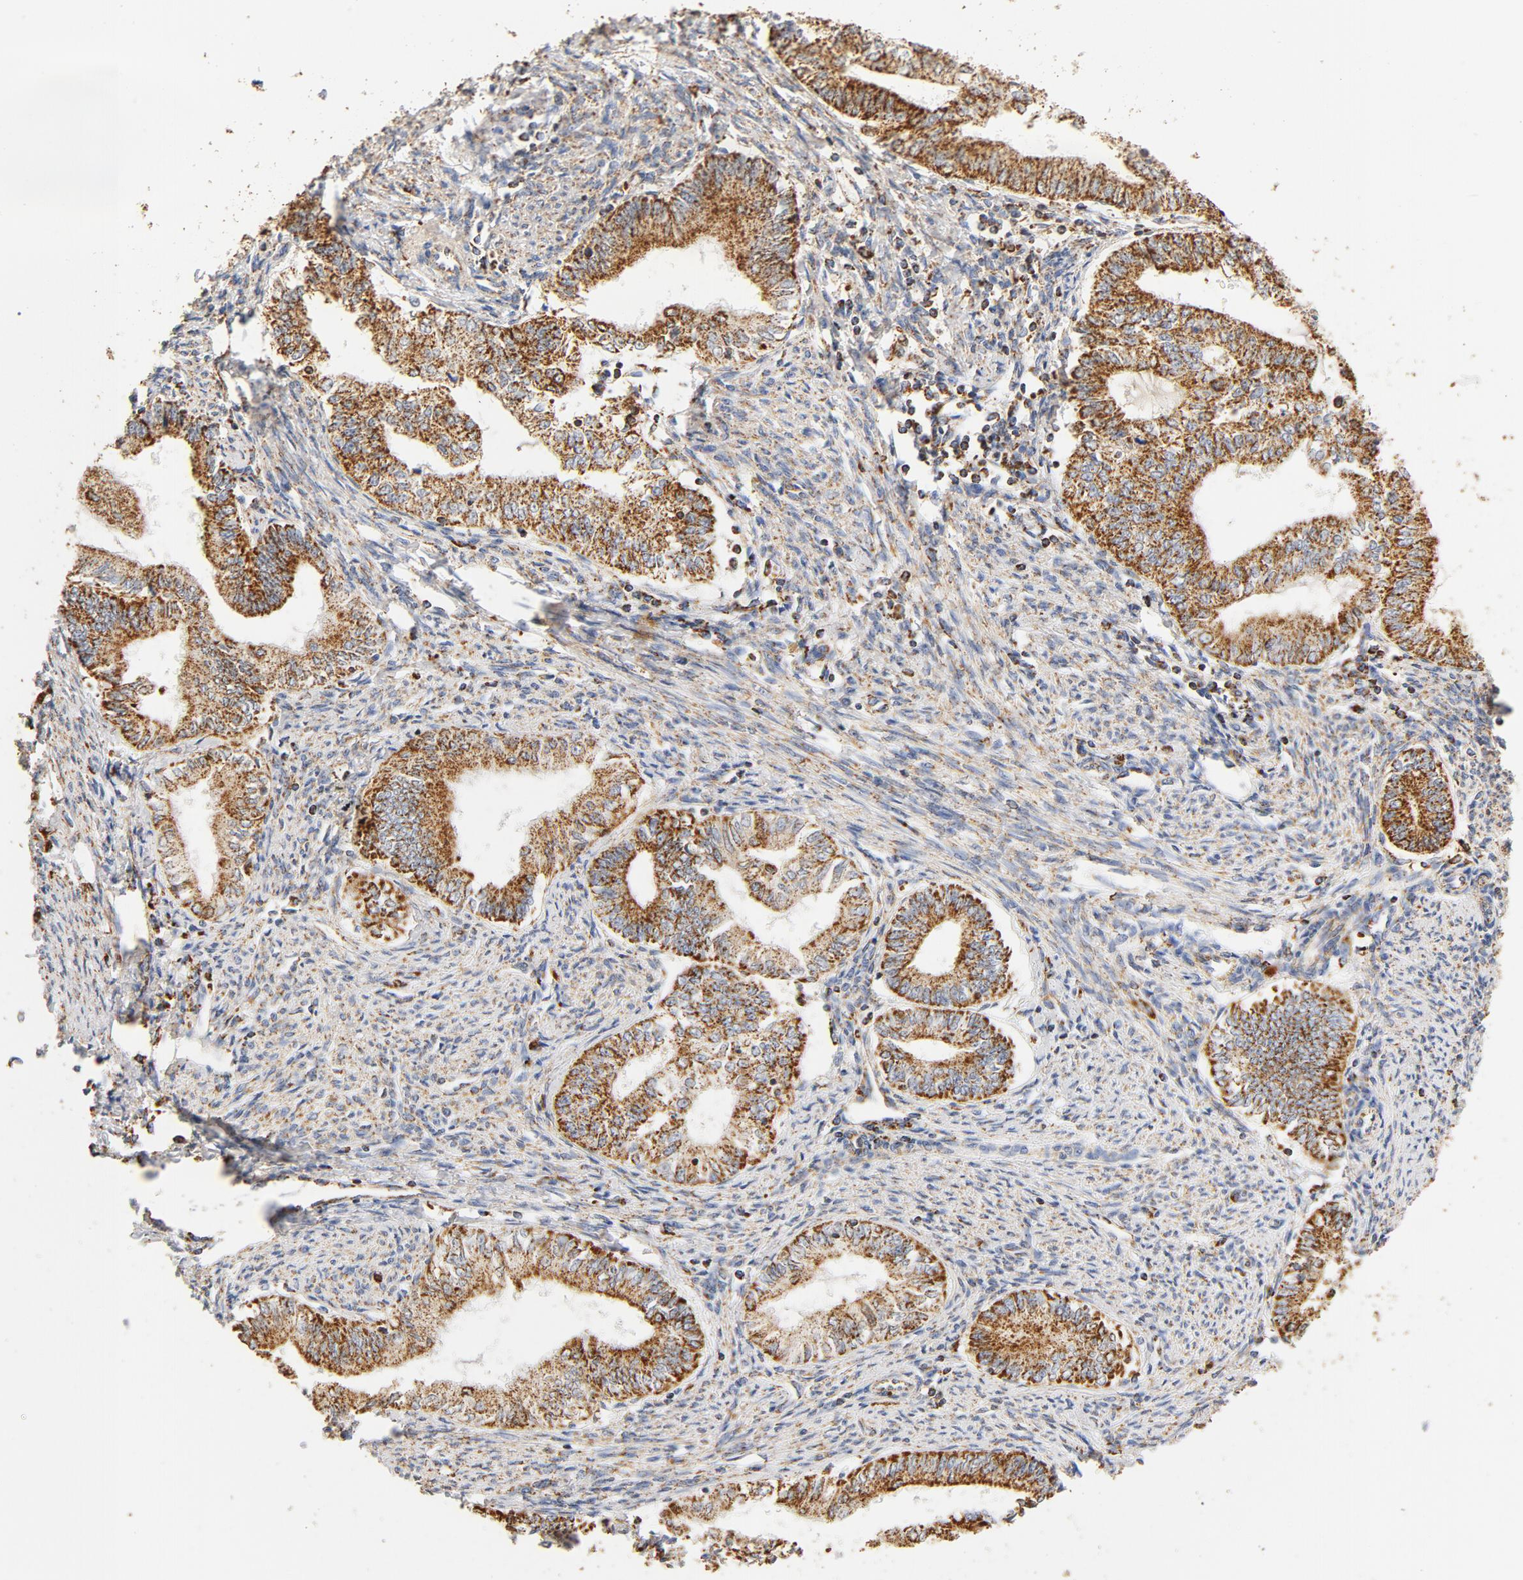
{"staining": {"intensity": "moderate", "quantity": ">75%", "location": "cytoplasmic/membranous"}, "tissue": "endometrial cancer", "cell_type": "Tumor cells", "image_type": "cancer", "snomed": [{"axis": "morphology", "description": "Adenocarcinoma, NOS"}, {"axis": "topography", "description": "Endometrium"}], "caption": "Human endometrial cancer stained for a protein (brown) demonstrates moderate cytoplasmic/membranous positive positivity in approximately >75% of tumor cells.", "gene": "COX4I1", "patient": {"sex": "female", "age": 66}}